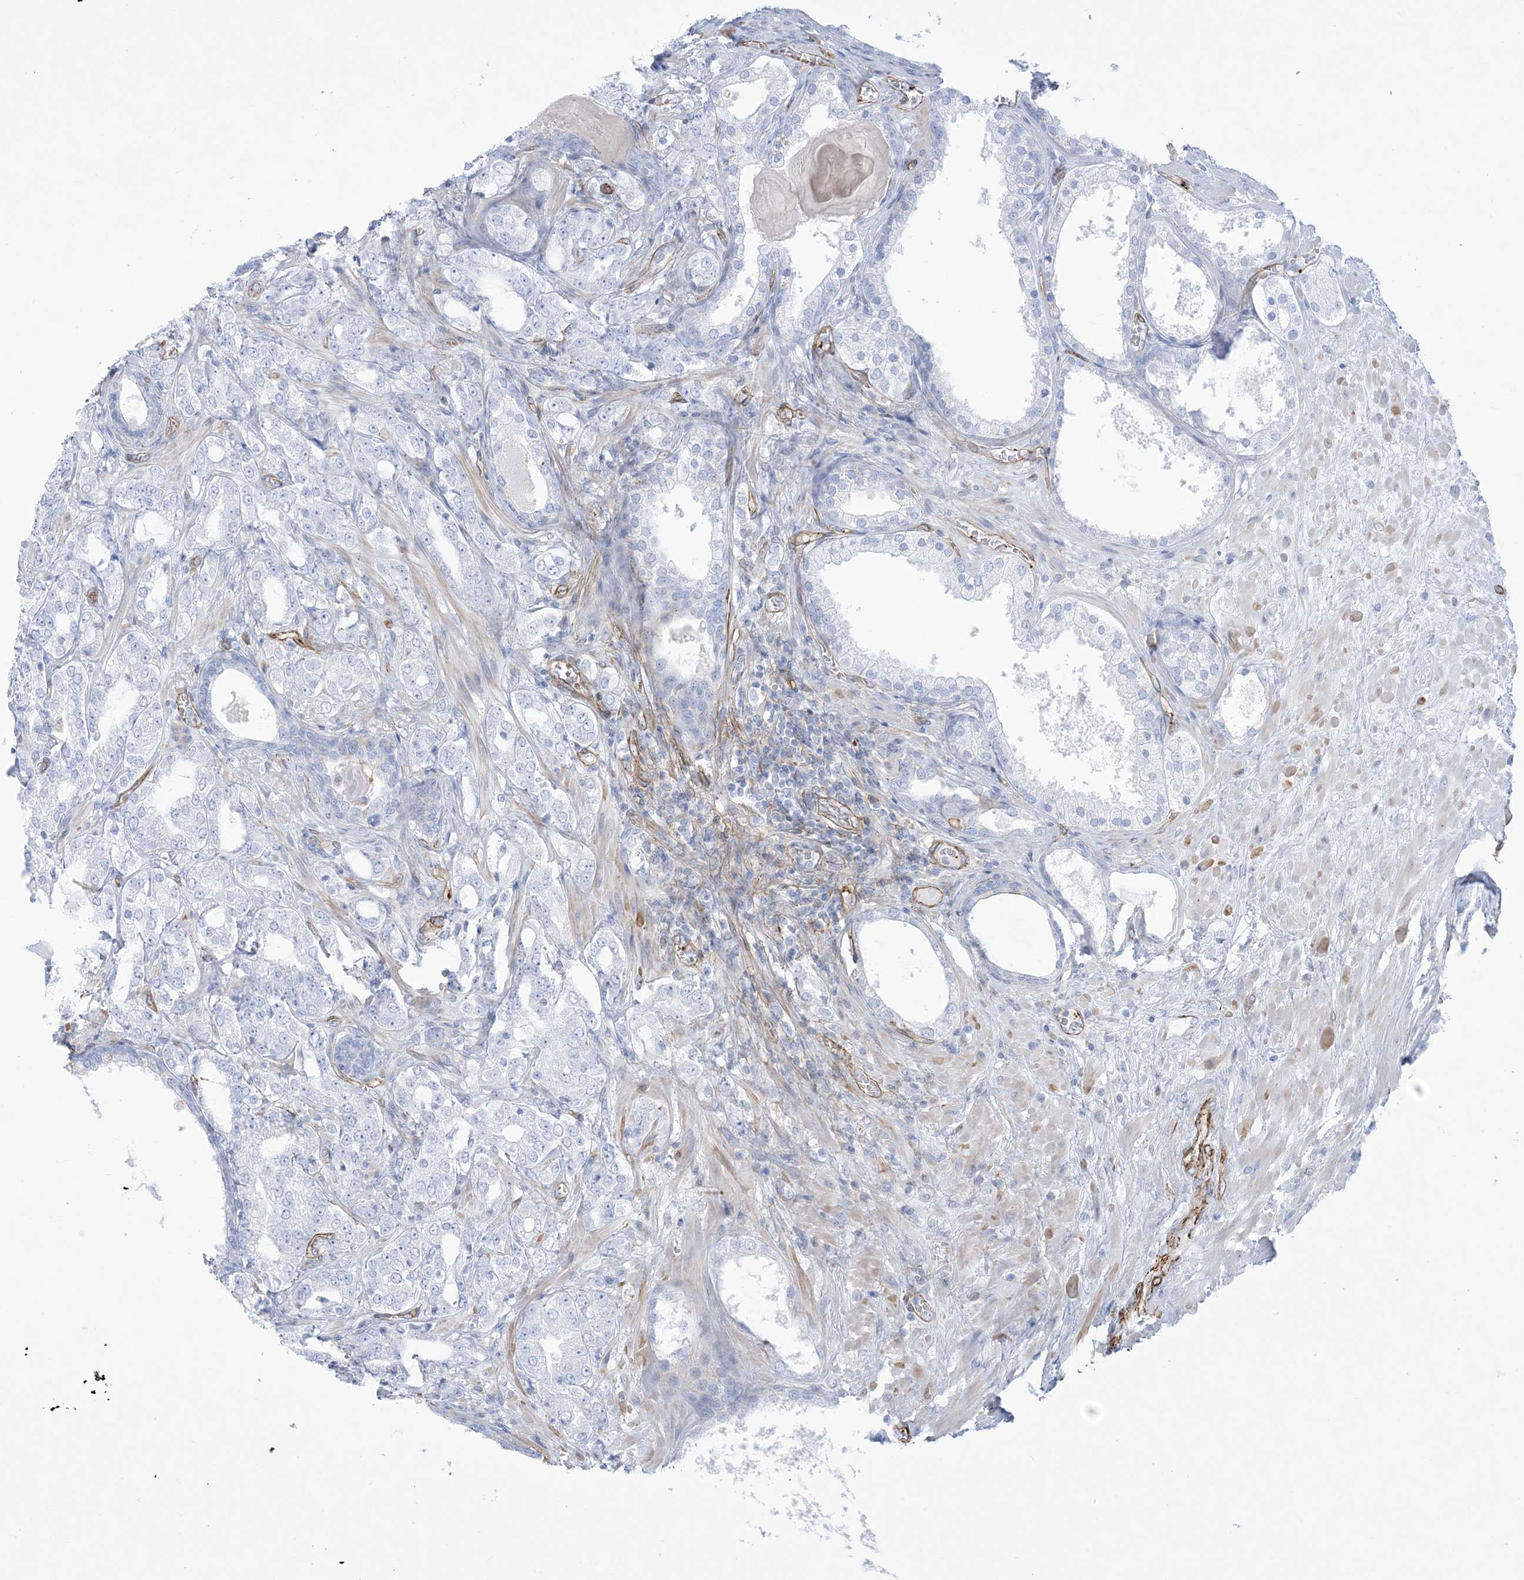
{"staining": {"intensity": "negative", "quantity": "none", "location": "none"}, "tissue": "prostate cancer", "cell_type": "Tumor cells", "image_type": "cancer", "snomed": [{"axis": "morphology", "description": "Adenocarcinoma, High grade"}, {"axis": "topography", "description": "Prostate"}], "caption": "Immunohistochemistry (IHC) photomicrograph of neoplastic tissue: human prostate high-grade adenocarcinoma stained with DAB demonstrates no significant protein staining in tumor cells.", "gene": "B3GNT7", "patient": {"sex": "male", "age": 64}}